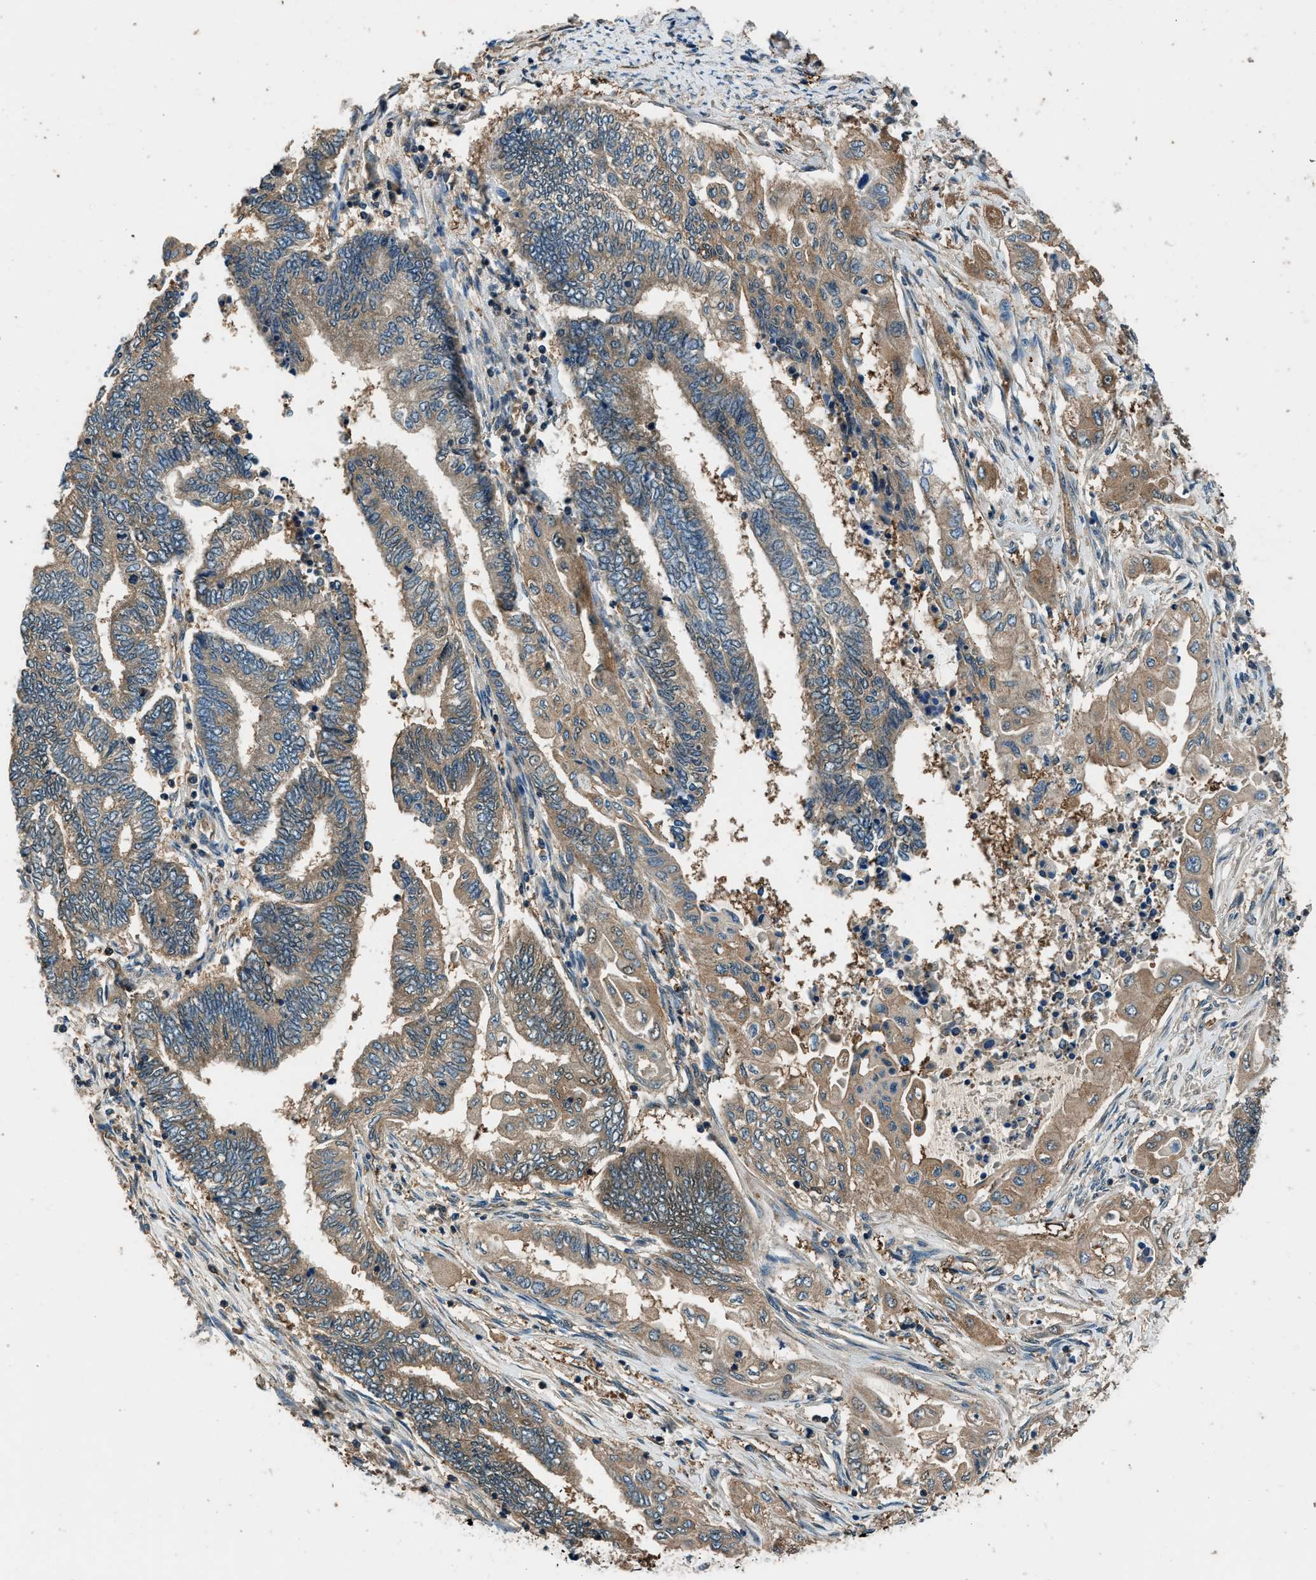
{"staining": {"intensity": "weak", "quantity": ">75%", "location": "cytoplasmic/membranous"}, "tissue": "endometrial cancer", "cell_type": "Tumor cells", "image_type": "cancer", "snomed": [{"axis": "morphology", "description": "Adenocarcinoma, NOS"}, {"axis": "topography", "description": "Uterus"}, {"axis": "topography", "description": "Endometrium"}], "caption": "This micrograph reveals IHC staining of human endometrial adenocarcinoma, with low weak cytoplasmic/membranous positivity in approximately >75% of tumor cells.", "gene": "ARFGAP2", "patient": {"sex": "female", "age": 70}}